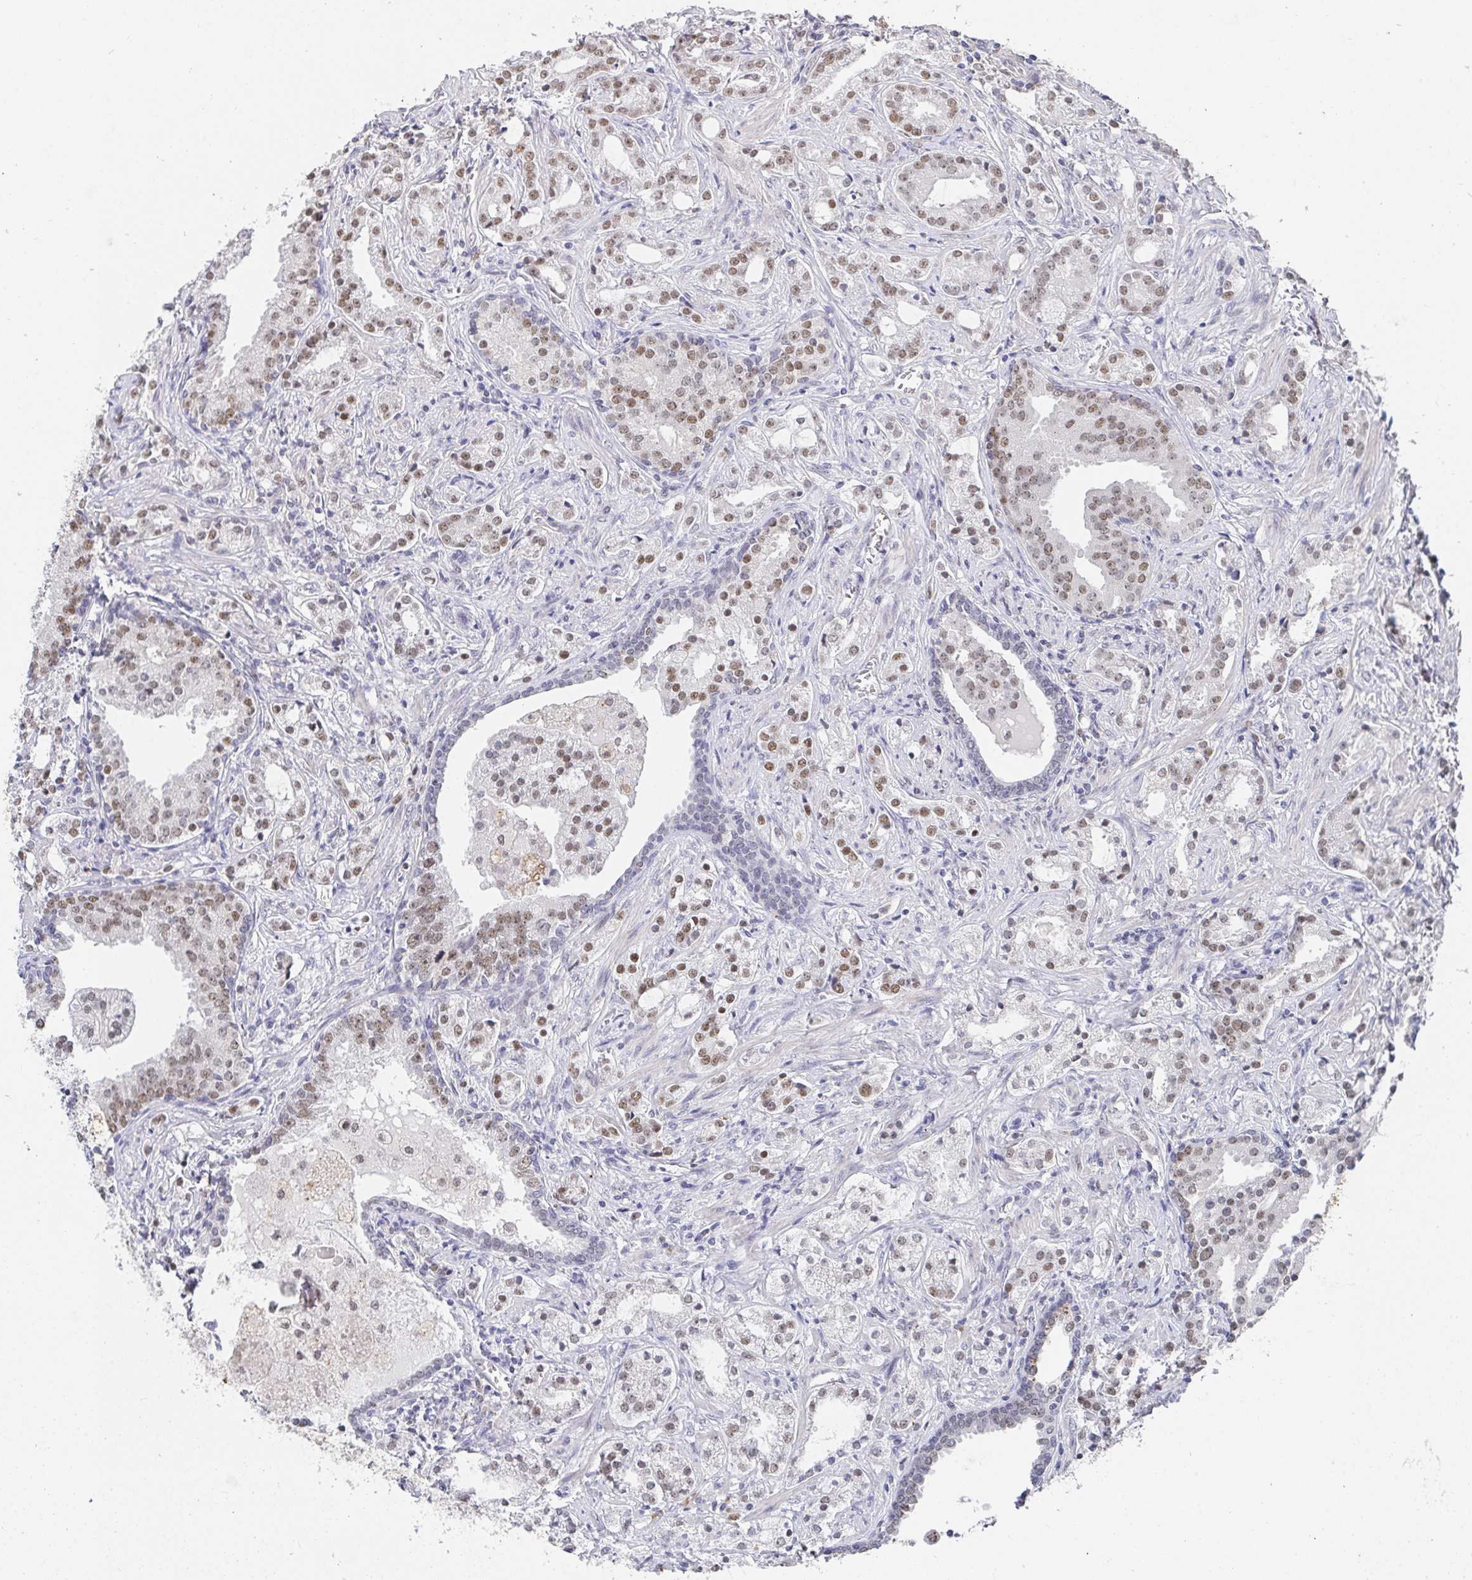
{"staining": {"intensity": "weak", "quantity": "25%-75%", "location": "nuclear"}, "tissue": "prostate cancer", "cell_type": "Tumor cells", "image_type": "cancer", "snomed": [{"axis": "morphology", "description": "Adenocarcinoma, Medium grade"}, {"axis": "topography", "description": "Prostate"}], "caption": "This image reveals immunohistochemistry staining of prostate cancer, with low weak nuclear staining in approximately 25%-75% of tumor cells.", "gene": "RCOR1", "patient": {"sex": "male", "age": 57}}